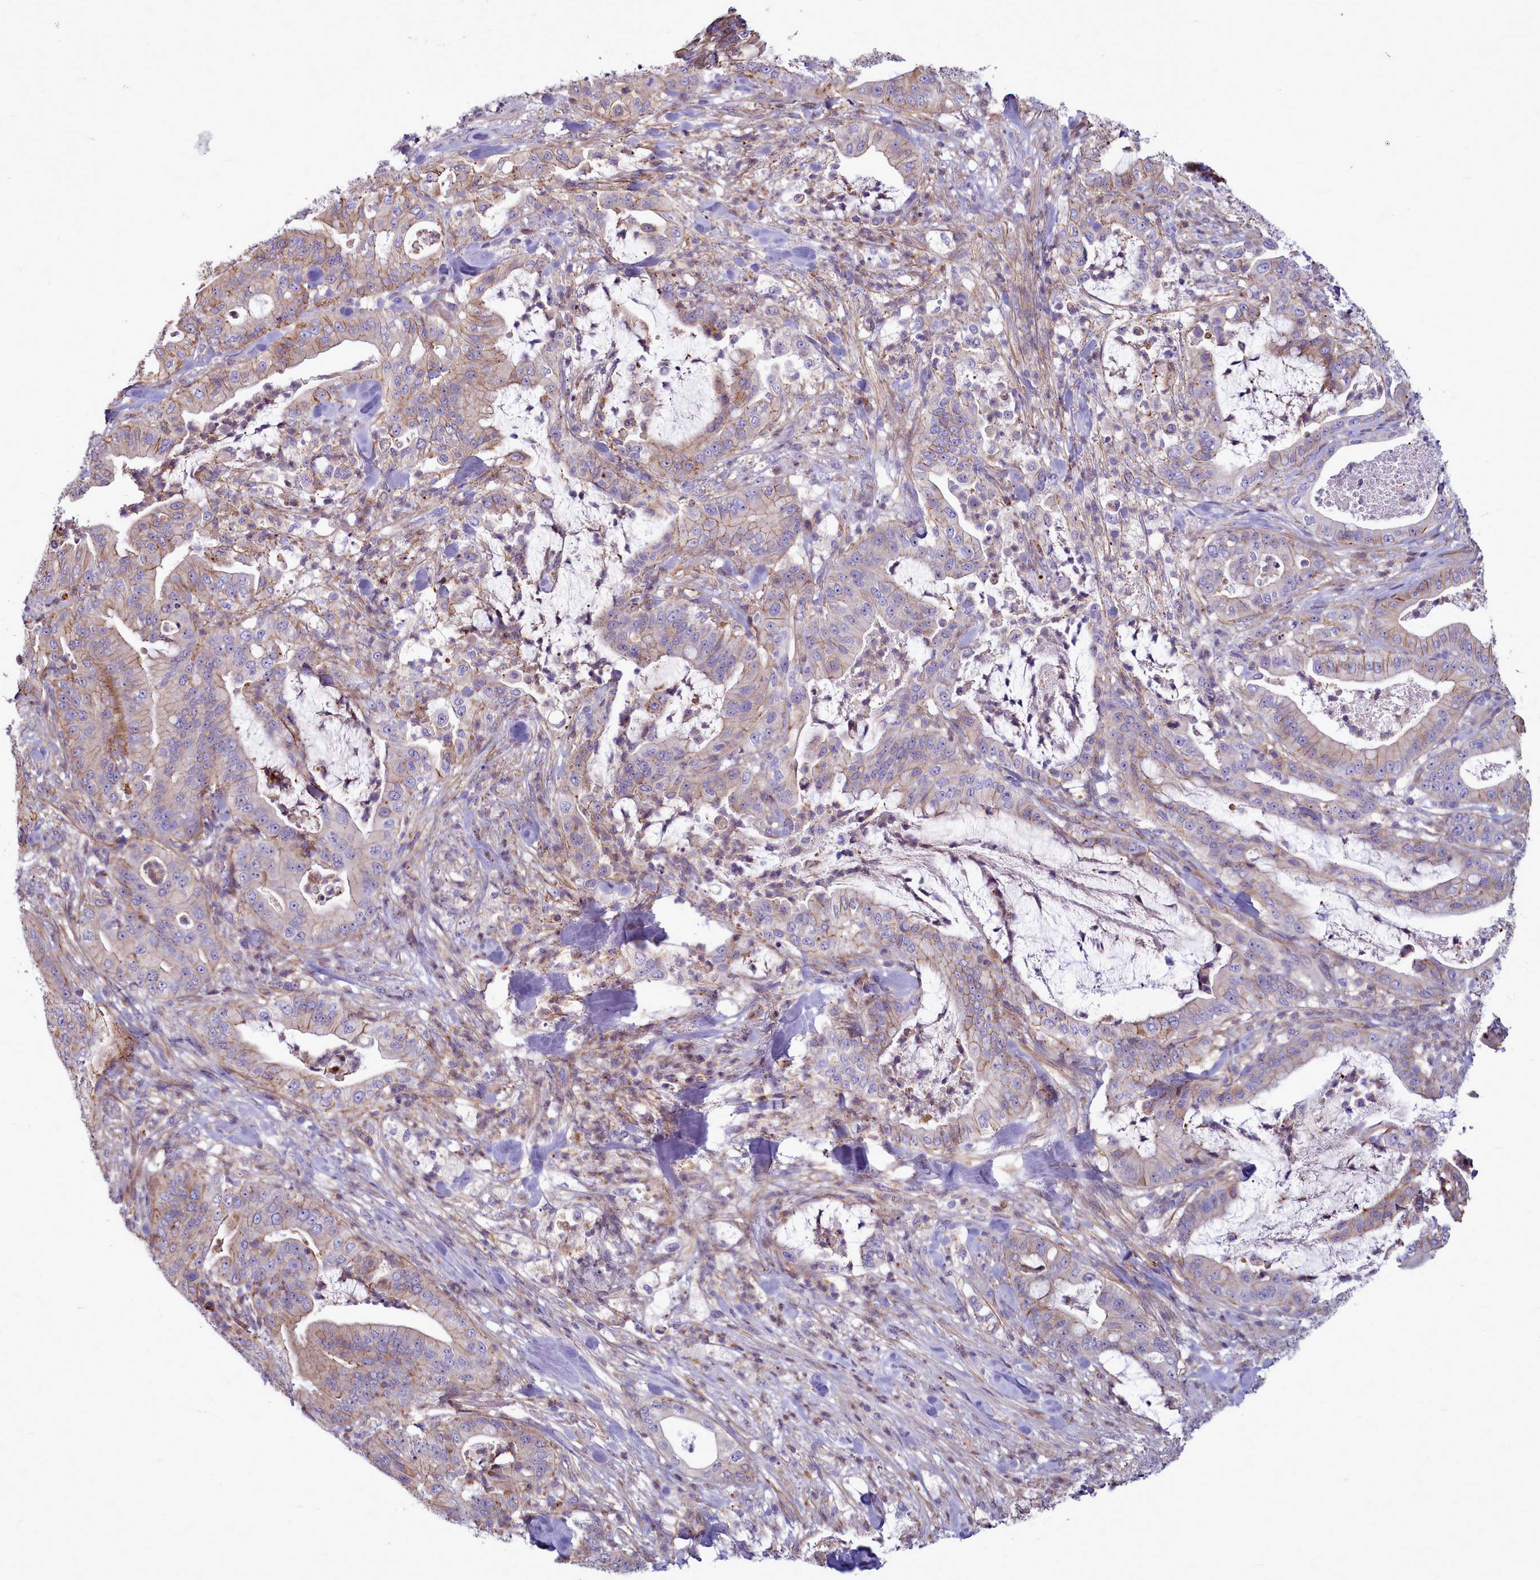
{"staining": {"intensity": "weak", "quantity": "25%-75%", "location": "cytoplasmic/membranous"}, "tissue": "pancreatic cancer", "cell_type": "Tumor cells", "image_type": "cancer", "snomed": [{"axis": "morphology", "description": "Adenocarcinoma, NOS"}, {"axis": "topography", "description": "Pancreas"}], "caption": "There is low levels of weak cytoplasmic/membranous staining in tumor cells of adenocarcinoma (pancreatic), as demonstrated by immunohistochemical staining (brown color).", "gene": "TTC5", "patient": {"sex": "male", "age": 71}}